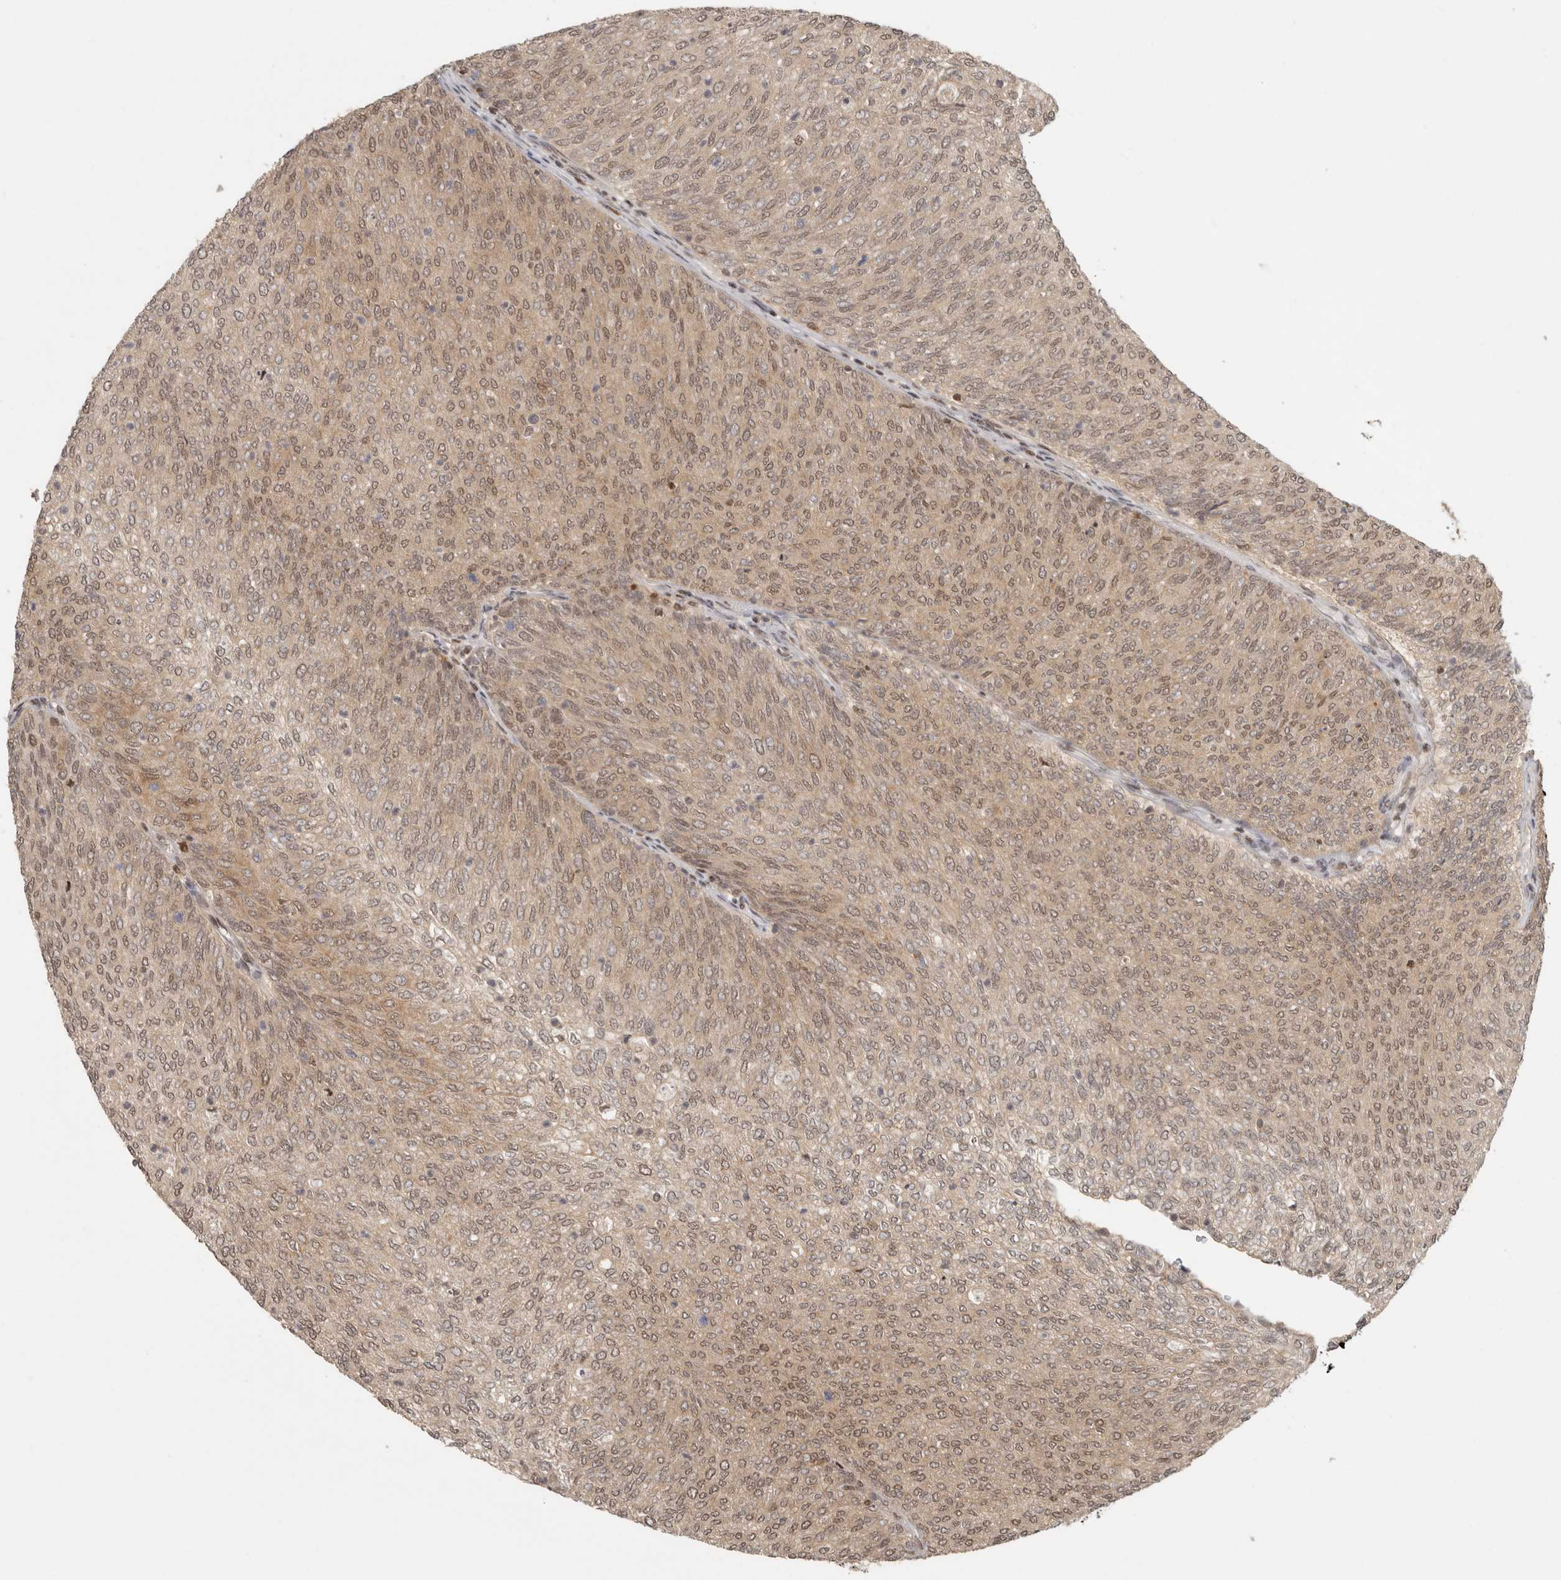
{"staining": {"intensity": "moderate", "quantity": ">75%", "location": "nuclear"}, "tissue": "urothelial cancer", "cell_type": "Tumor cells", "image_type": "cancer", "snomed": [{"axis": "morphology", "description": "Urothelial carcinoma, Low grade"}, {"axis": "topography", "description": "Urinary bladder"}], "caption": "Tumor cells reveal medium levels of moderate nuclear staining in about >75% of cells in urothelial cancer.", "gene": "PSMA5", "patient": {"sex": "female", "age": 79}}